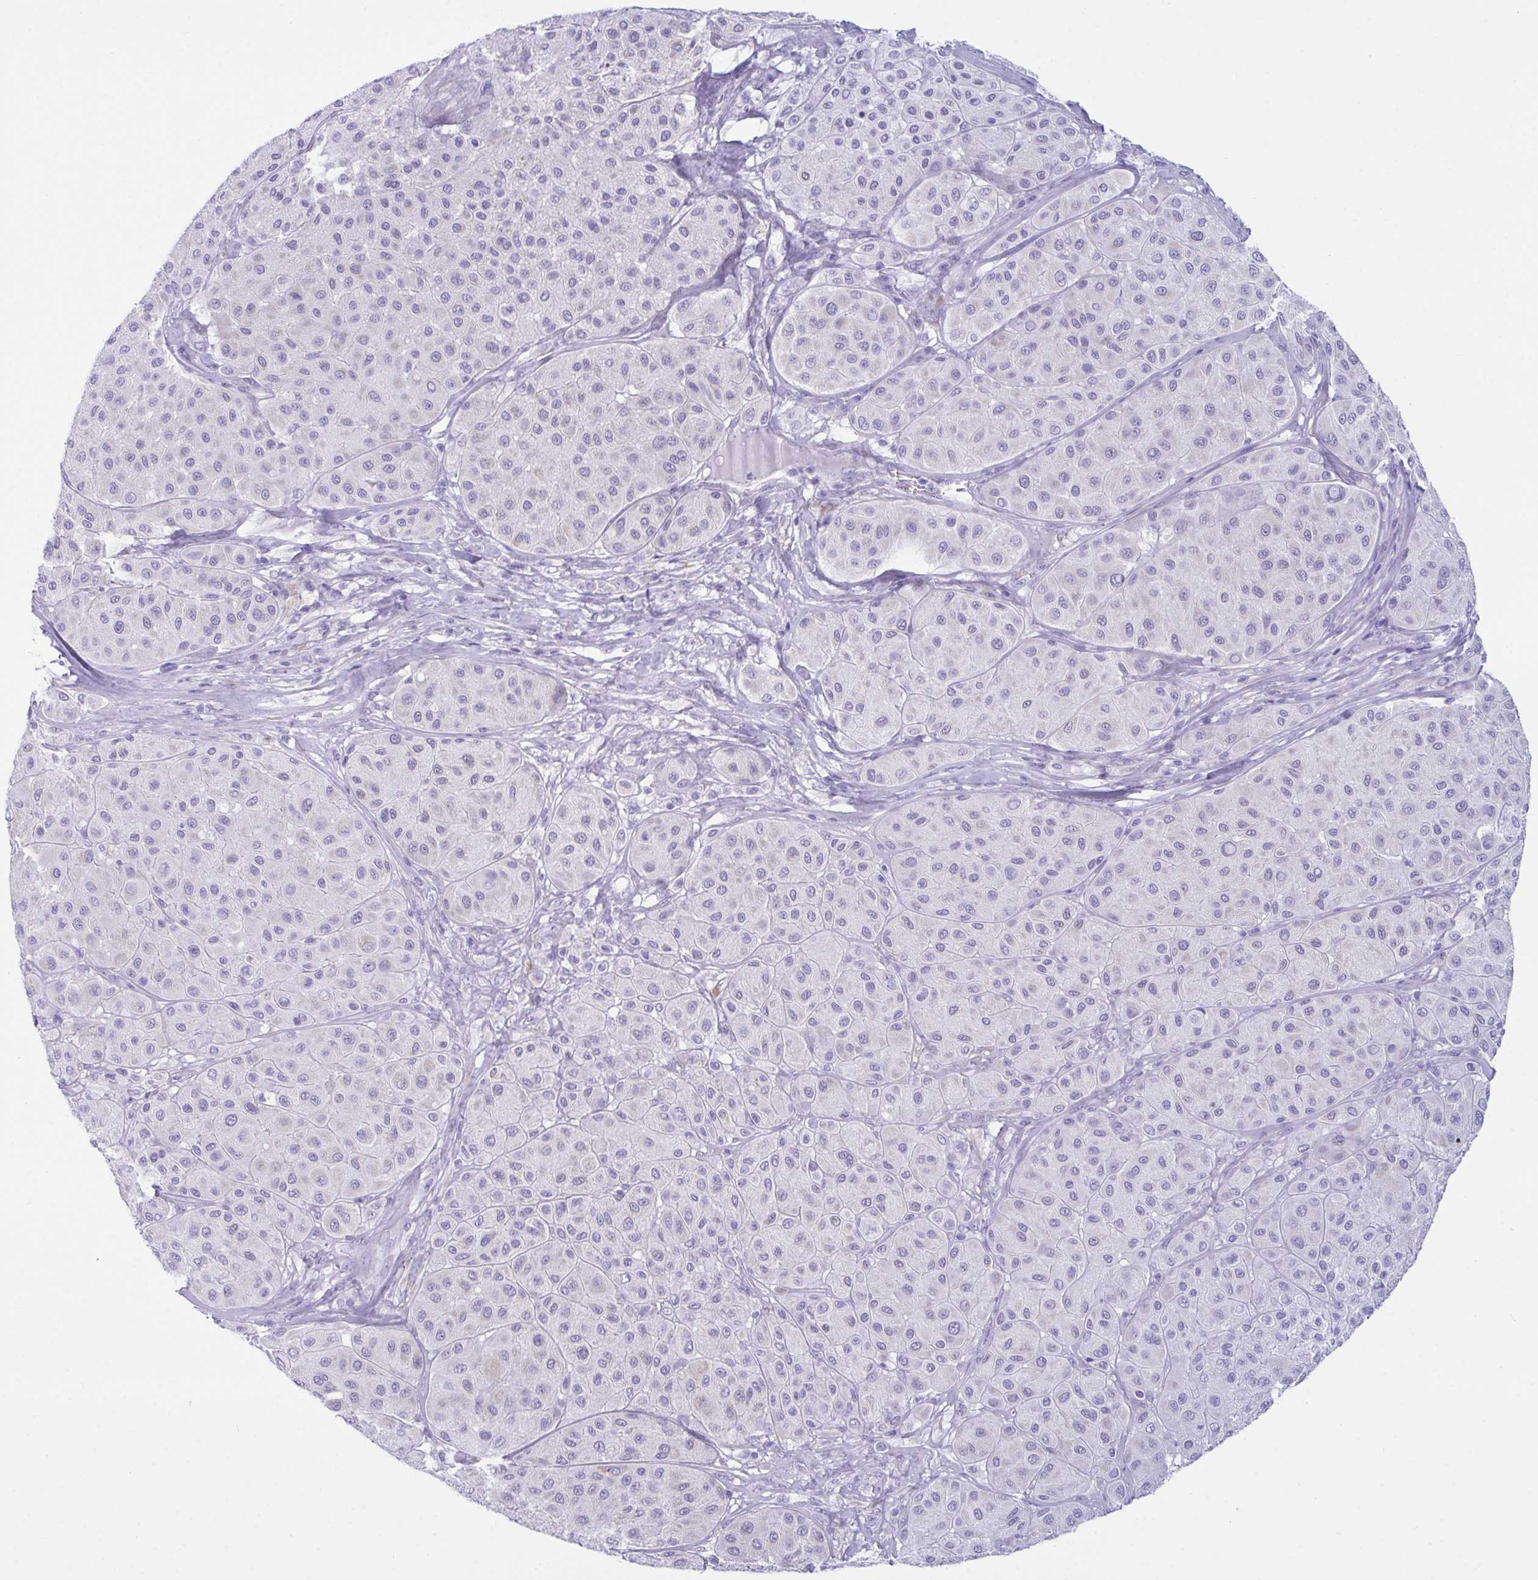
{"staining": {"intensity": "negative", "quantity": "none", "location": "none"}, "tissue": "melanoma", "cell_type": "Tumor cells", "image_type": "cancer", "snomed": [{"axis": "morphology", "description": "Malignant melanoma, Metastatic site"}, {"axis": "topography", "description": "Smooth muscle"}], "caption": "Tumor cells show no significant protein expression in malignant melanoma (metastatic site).", "gene": "BBS1", "patient": {"sex": "male", "age": 41}}